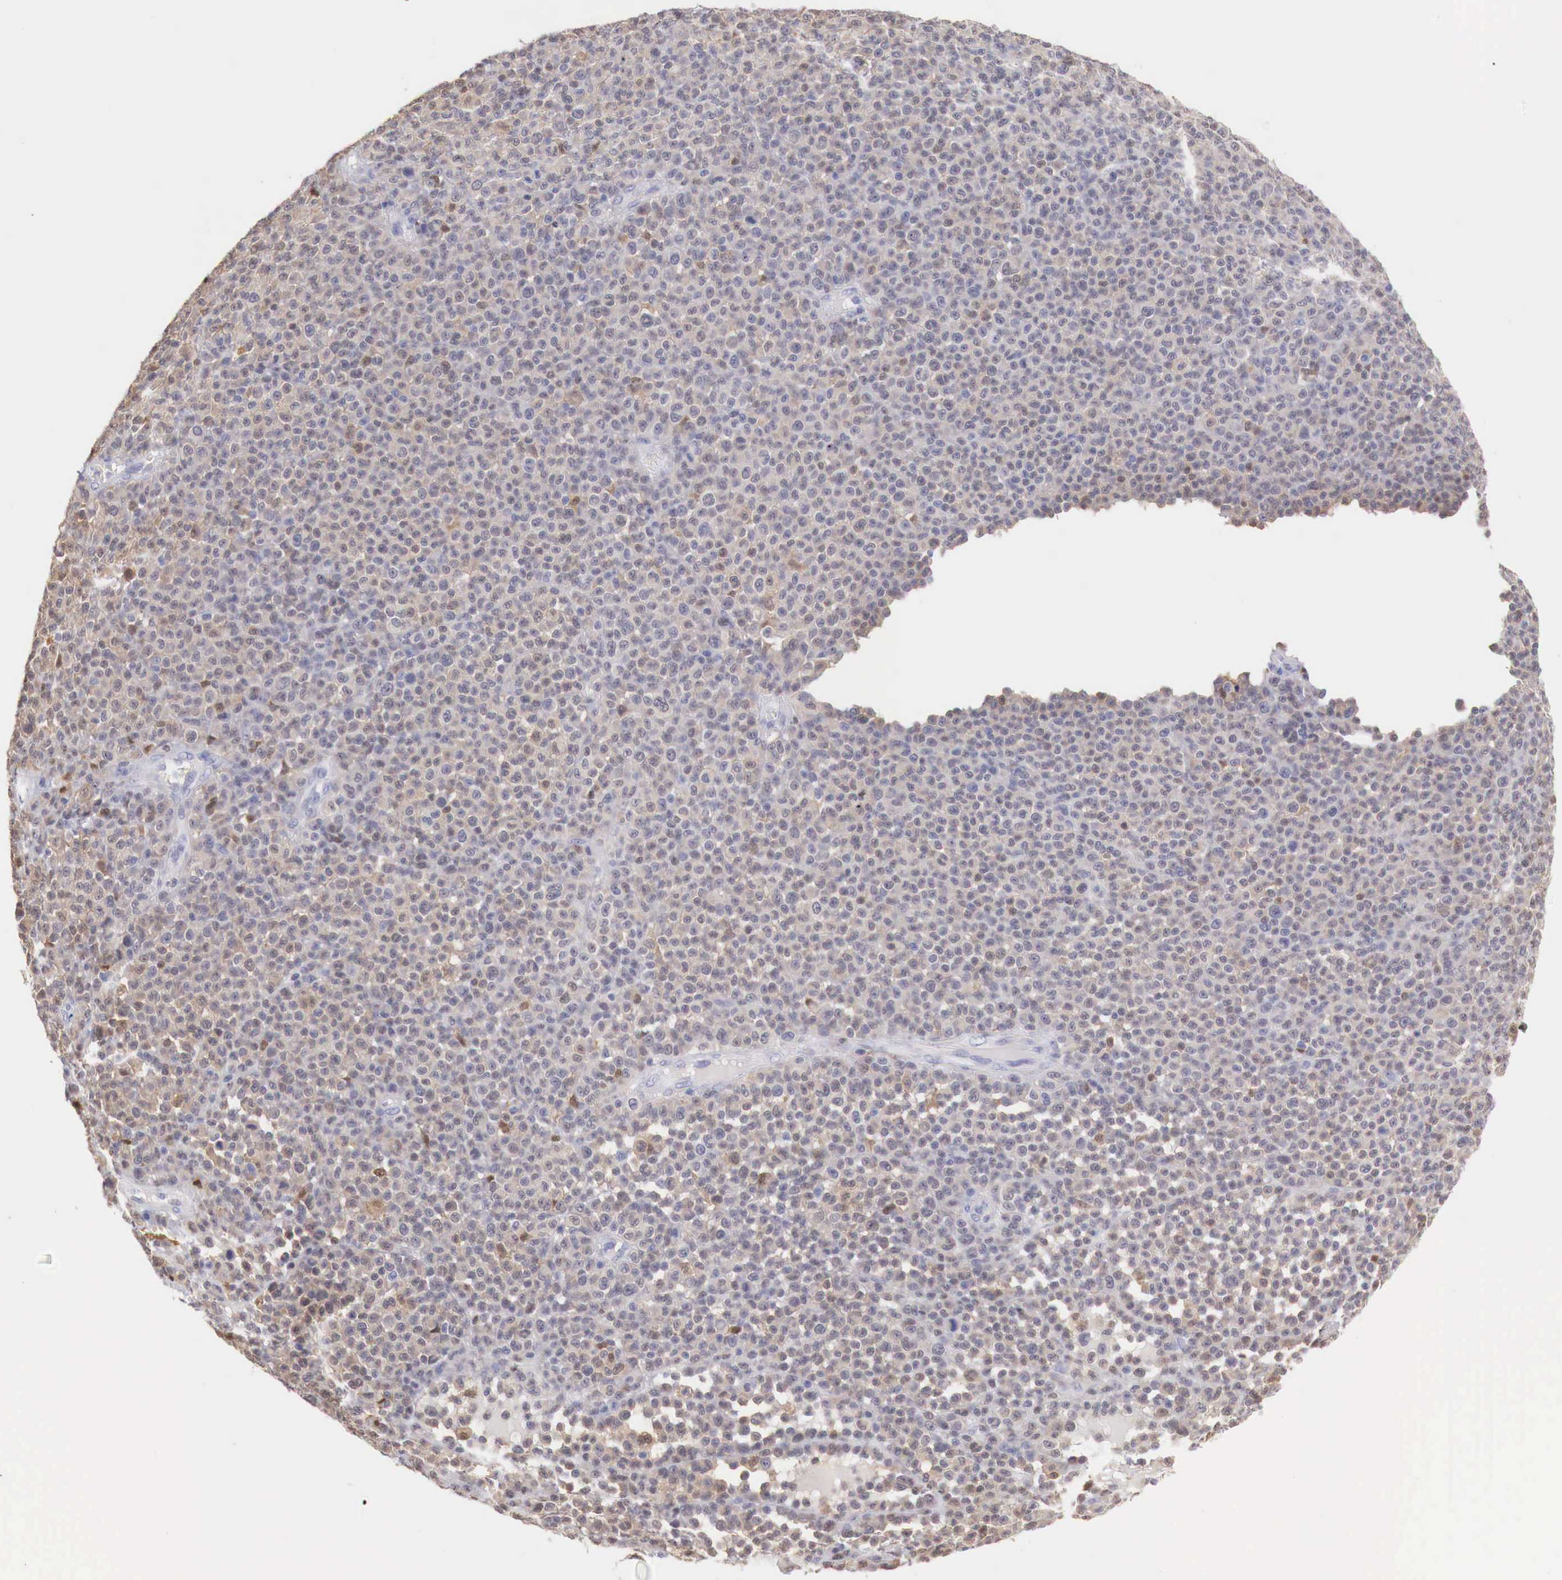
{"staining": {"intensity": "weak", "quantity": "25%-75%", "location": "cytoplasmic/membranous,nuclear"}, "tissue": "melanoma", "cell_type": "Tumor cells", "image_type": "cancer", "snomed": [{"axis": "morphology", "description": "Malignant melanoma, Metastatic site"}, {"axis": "topography", "description": "Skin"}], "caption": "Weak cytoplasmic/membranous and nuclear protein positivity is appreciated in approximately 25%-75% of tumor cells in melanoma.", "gene": "RENBP", "patient": {"sex": "male", "age": 32}}